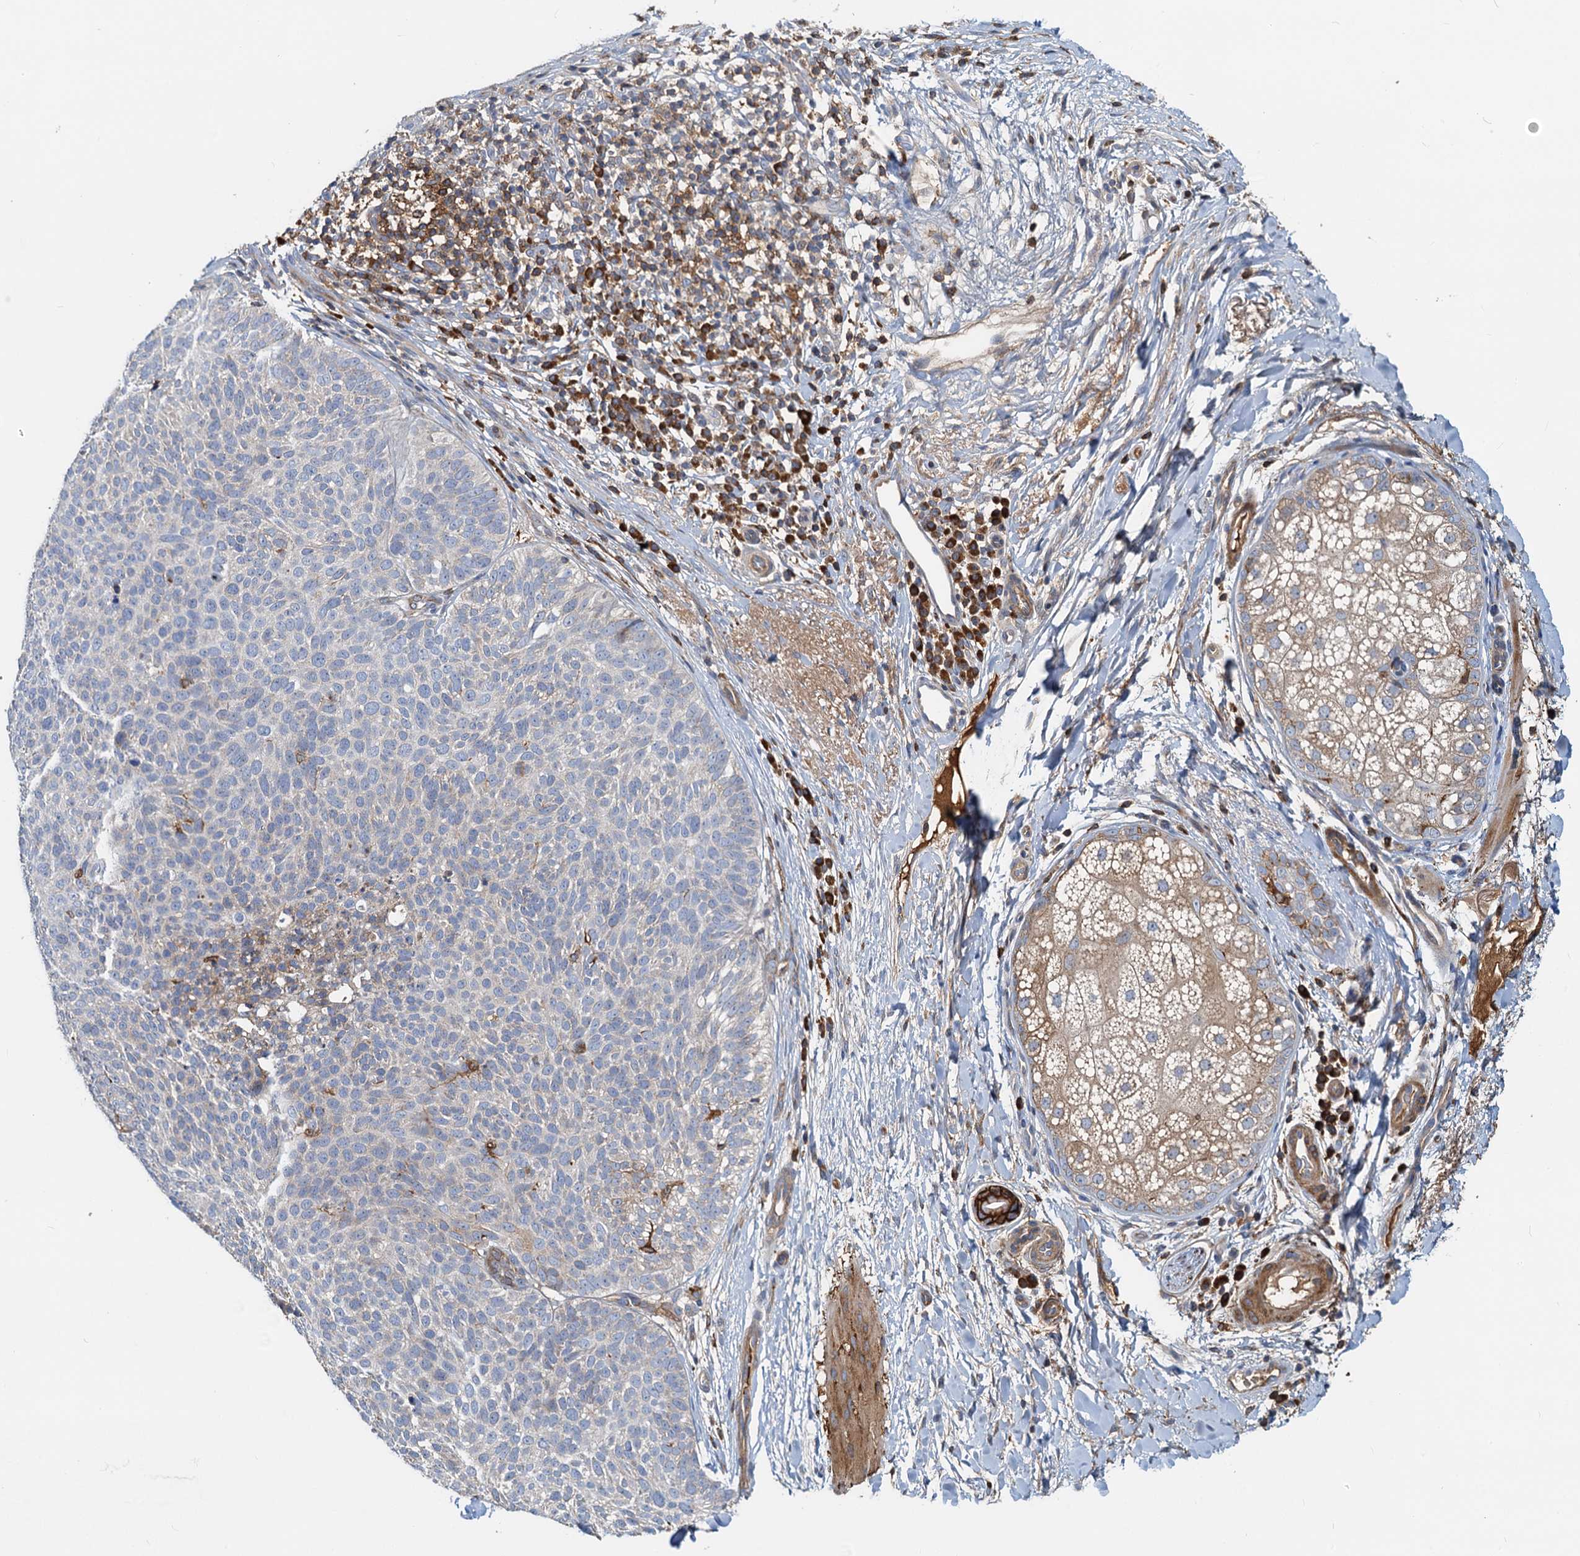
{"staining": {"intensity": "negative", "quantity": "none", "location": "none"}, "tissue": "skin cancer", "cell_type": "Tumor cells", "image_type": "cancer", "snomed": [{"axis": "morphology", "description": "Basal cell carcinoma"}, {"axis": "topography", "description": "Skin"}], "caption": "Histopathology image shows no protein positivity in tumor cells of basal cell carcinoma (skin) tissue.", "gene": "LNX2", "patient": {"sex": "male", "age": 85}}